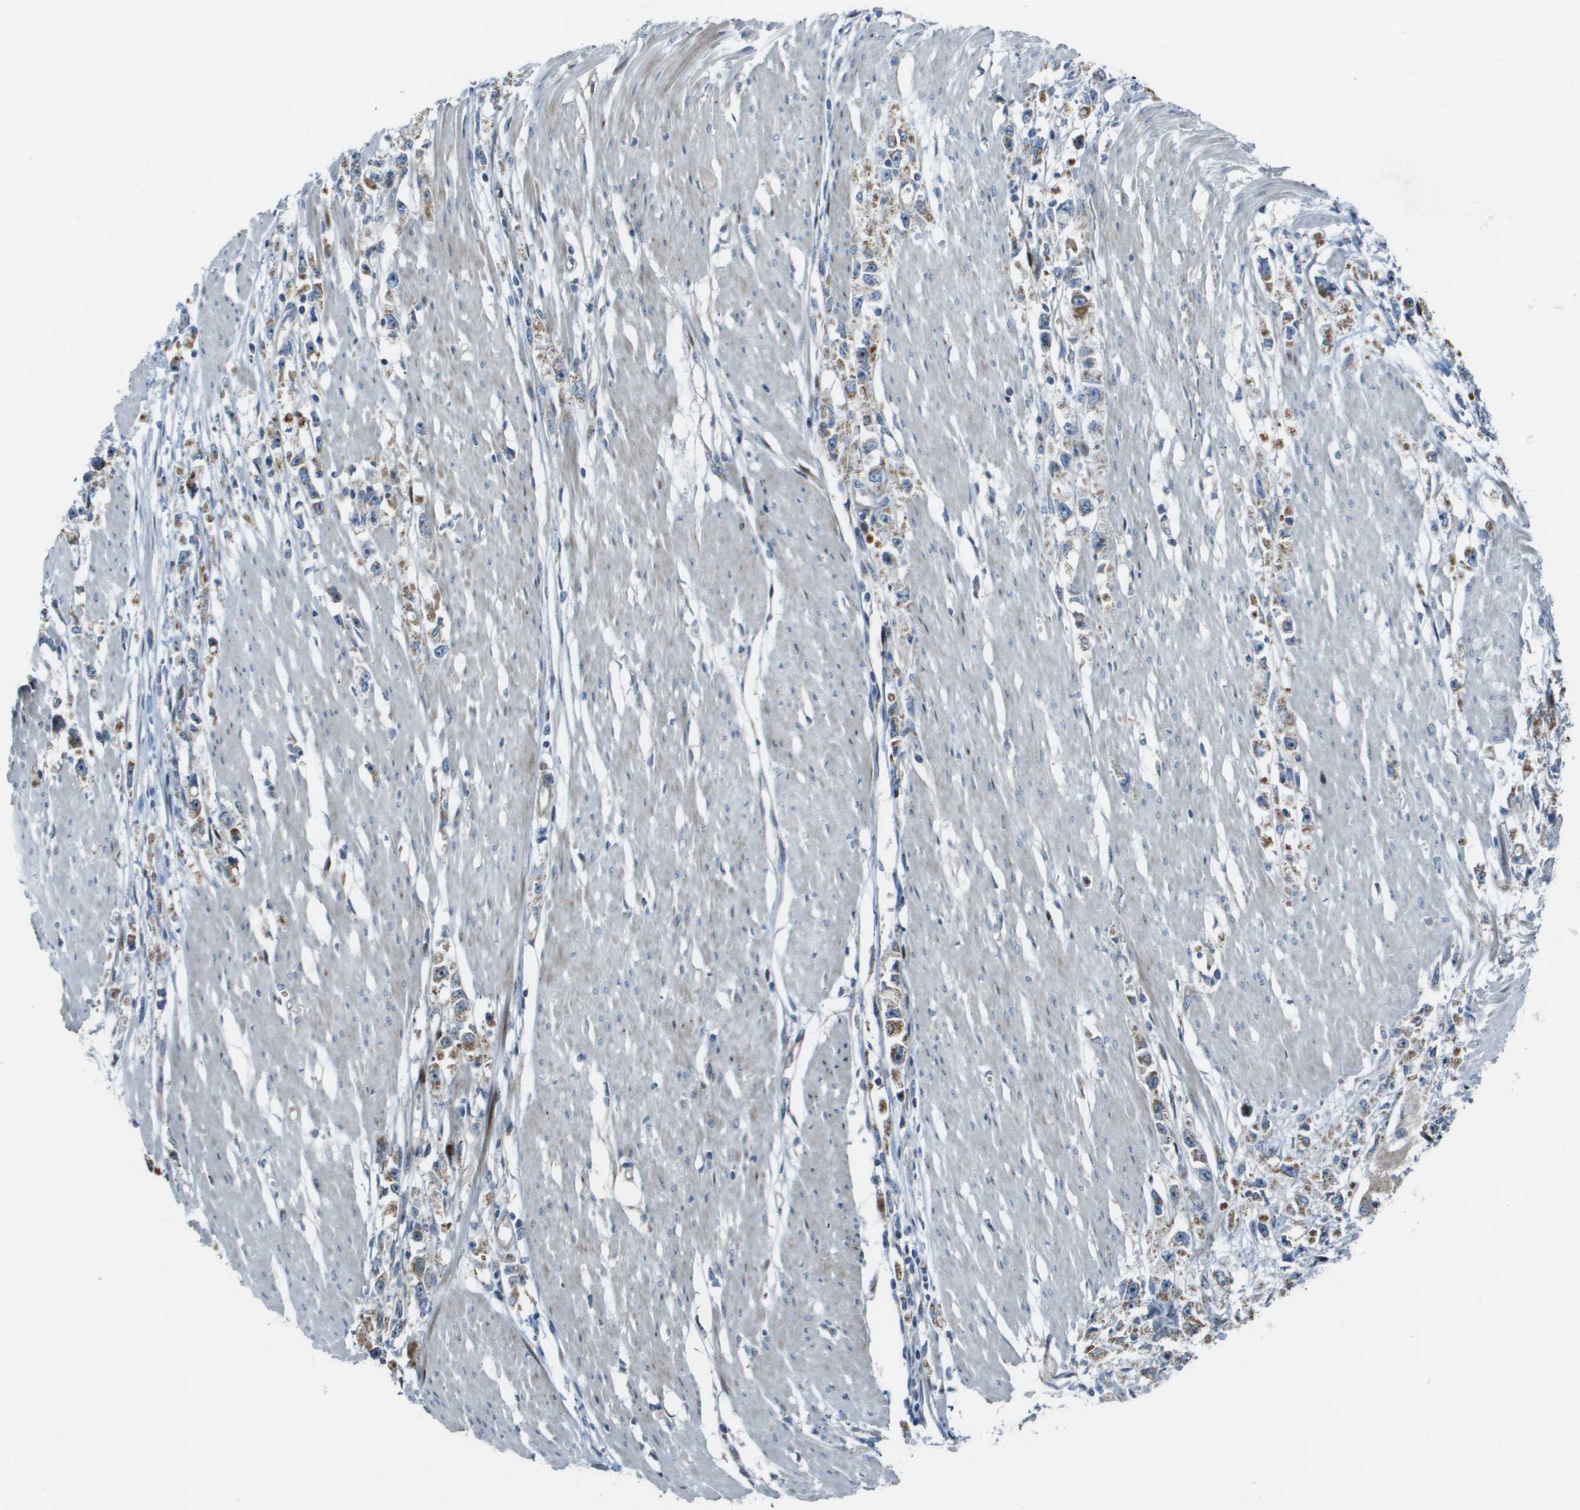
{"staining": {"intensity": "moderate", "quantity": ">75%", "location": "cytoplasmic/membranous"}, "tissue": "stomach cancer", "cell_type": "Tumor cells", "image_type": "cancer", "snomed": [{"axis": "morphology", "description": "Adenocarcinoma, NOS"}, {"axis": "topography", "description": "Stomach"}], "caption": "Human stomach adenocarcinoma stained with a protein marker reveals moderate staining in tumor cells.", "gene": "MGAT3", "patient": {"sex": "female", "age": 59}}